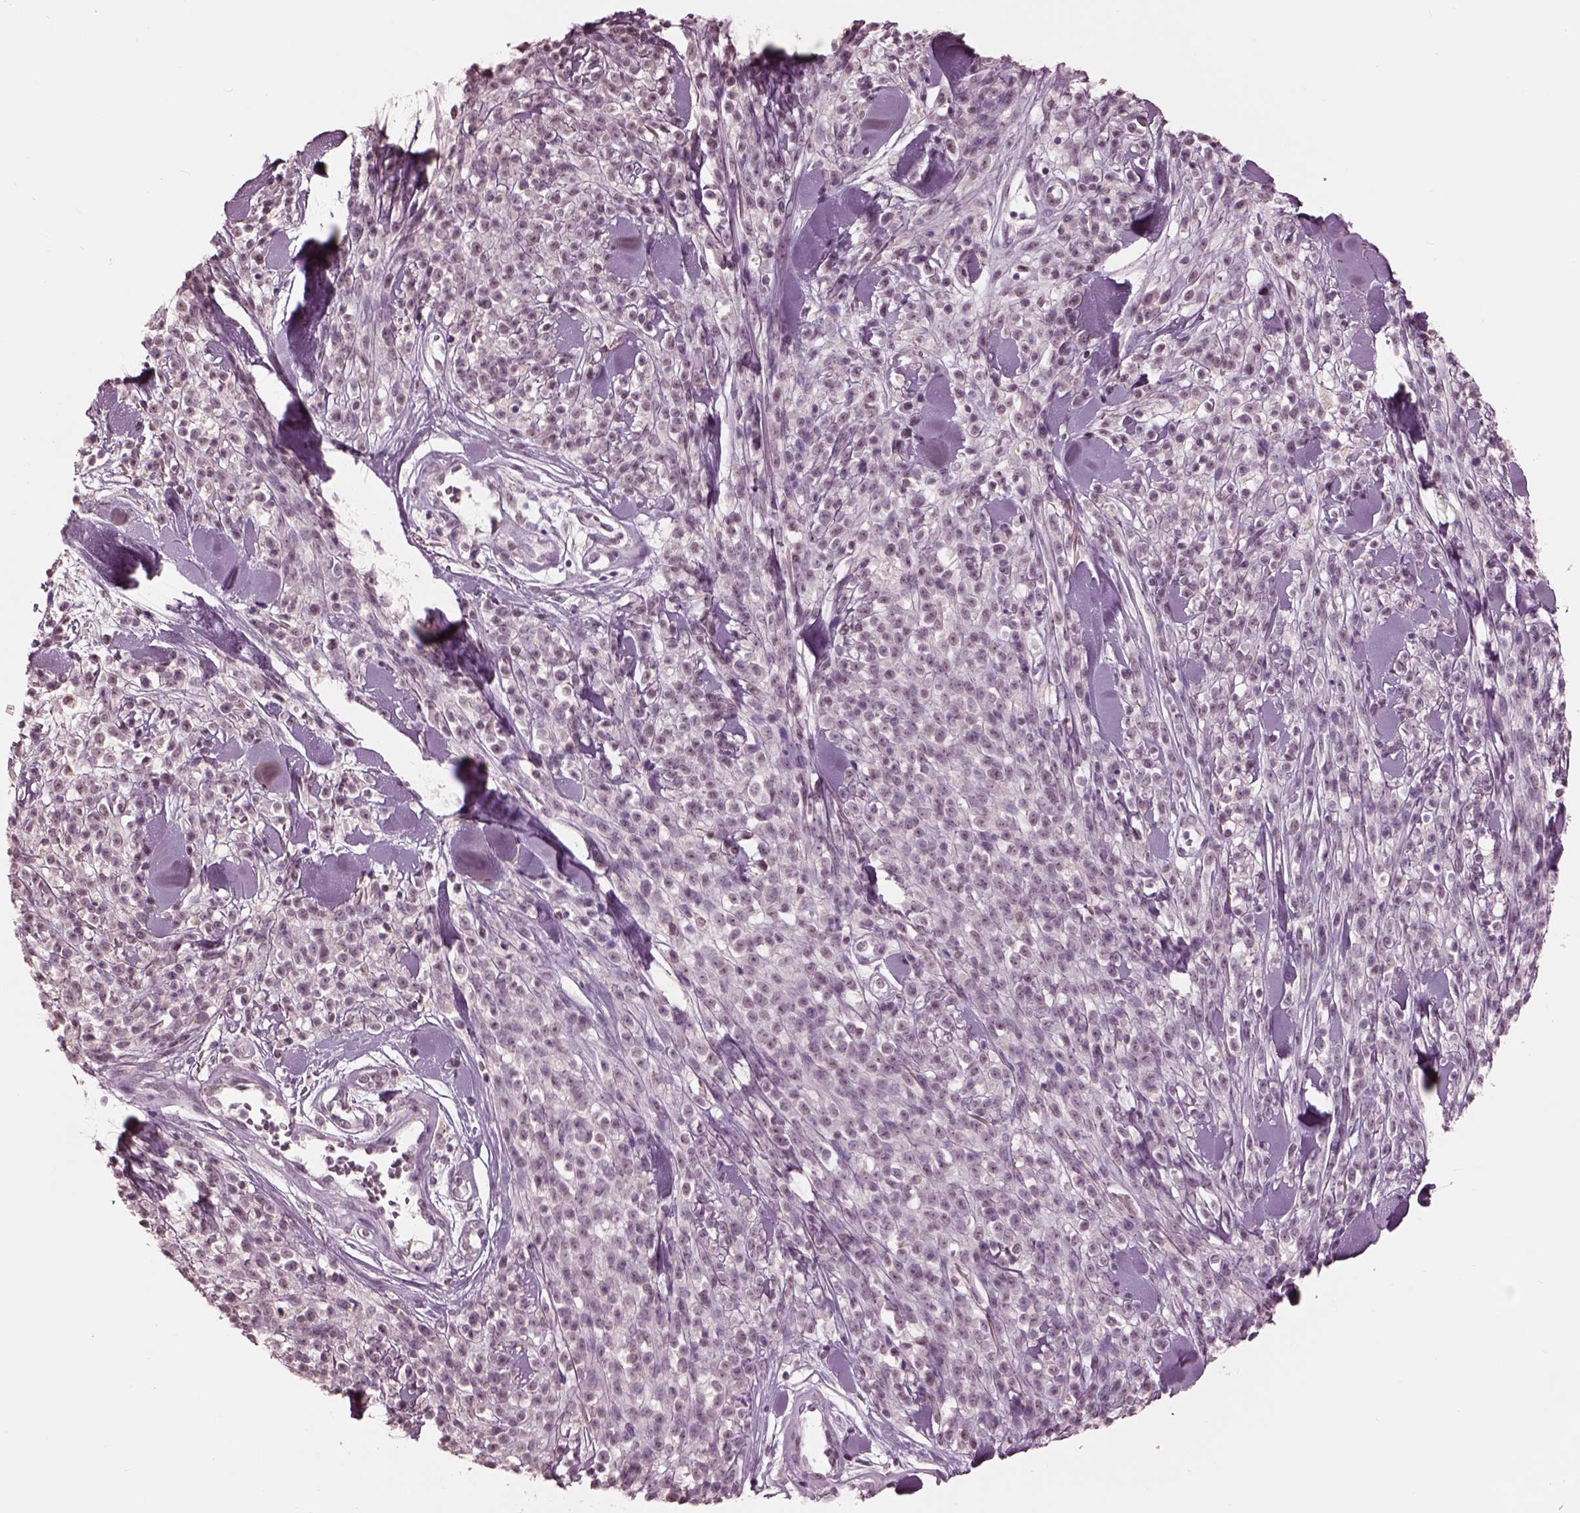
{"staining": {"intensity": "negative", "quantity": "none", "location": "none"}, "tissue": "melanoma", "cell_type": "Tumor cells", "image_type": "cancer", "snomed": [{"axis": "morphology", "description": "Malignant melanoma, NOS"}, {"axis": "topography", "description": "Skin"}, {"axis": "topography", "description": "Skin of trunk"}], "caption": "An immunohistochemistry (IHC) micrograph of malignant melanoma is shown. There is no staining in tumor cells of malignant melanoma.", "gene": "GARIN4", "patient": {"sex": "male", "age": 74}}